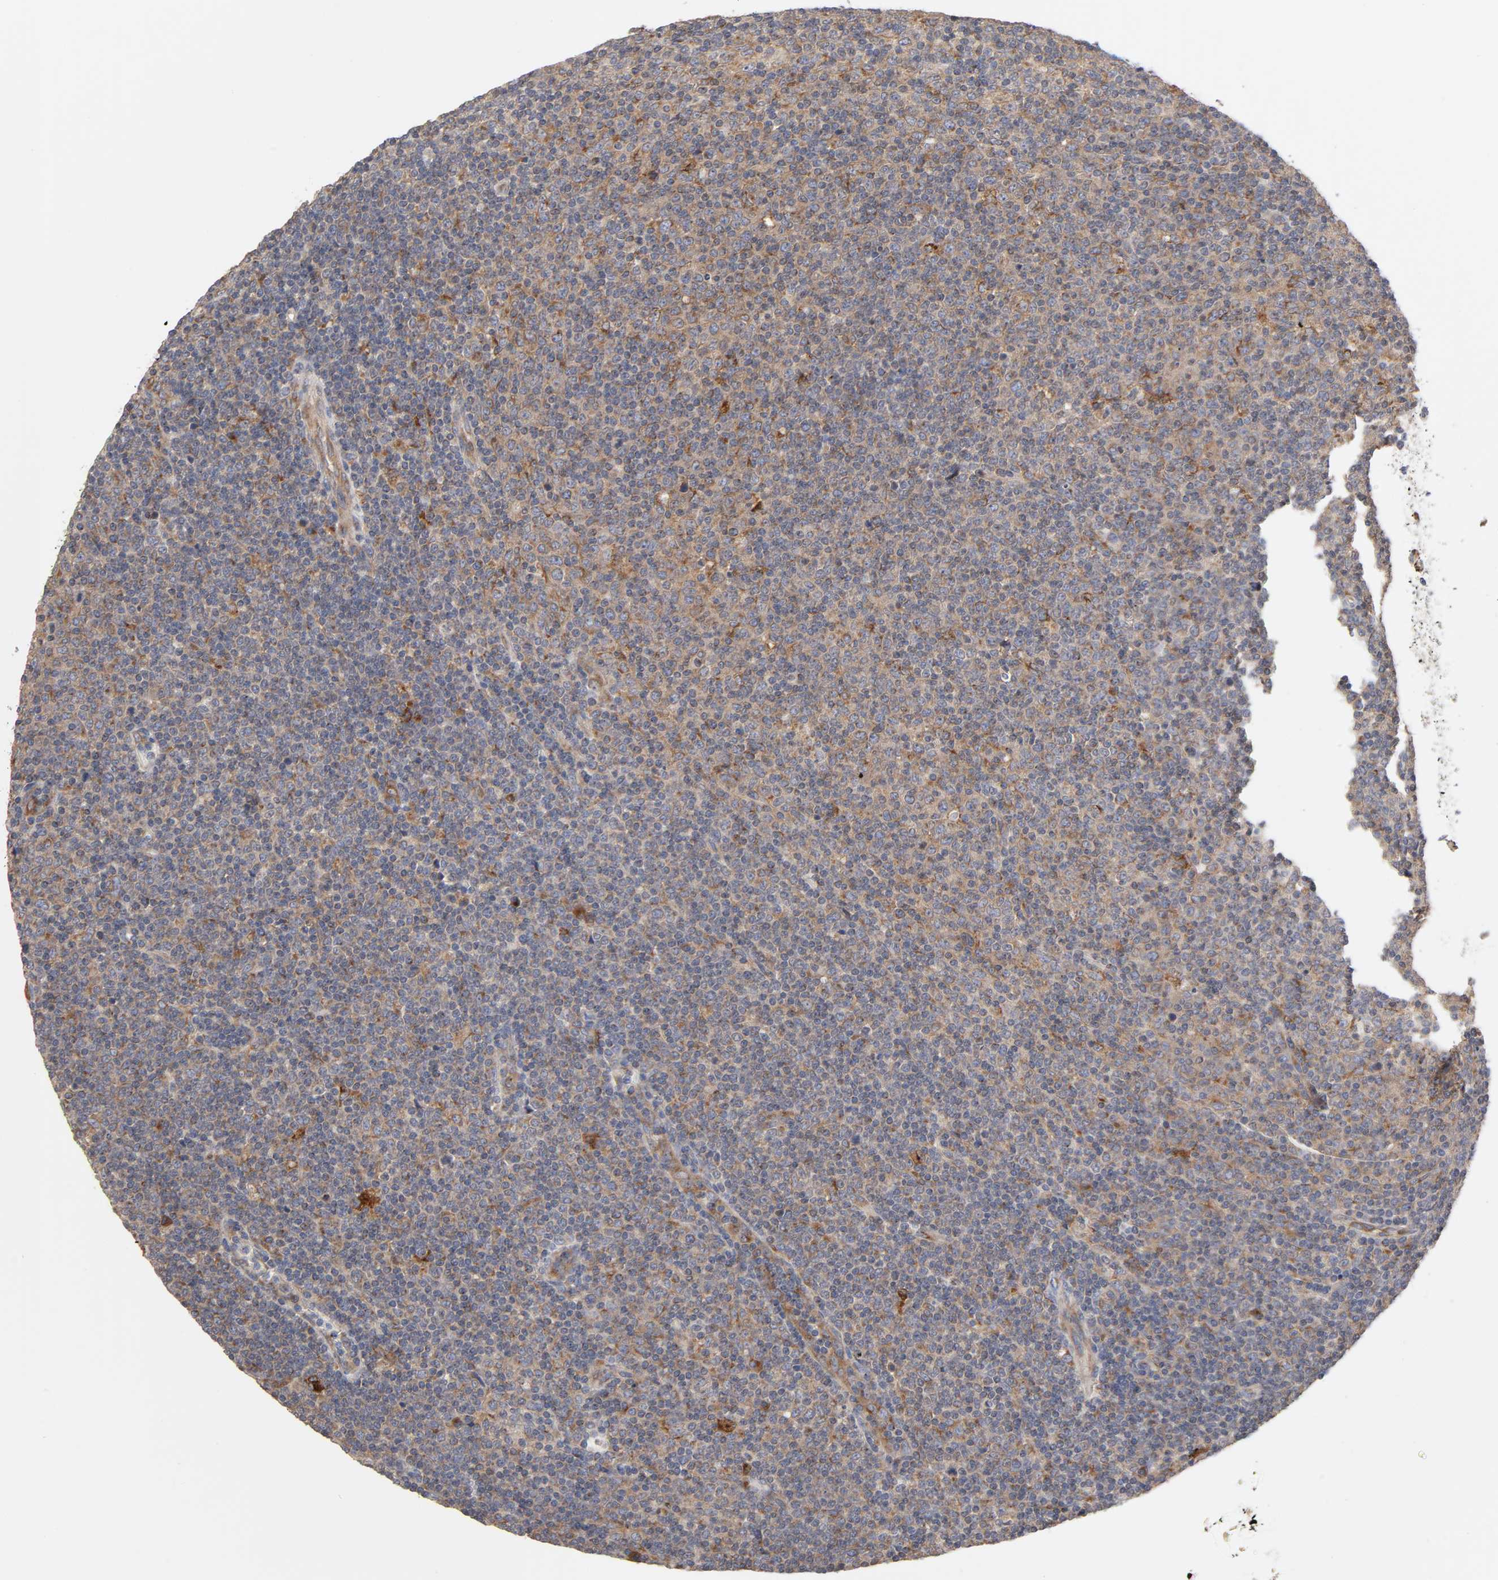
{"staining": {"intensity": "weak", "quantity": ">75%", "location": "cytoplasmic/membranous"}, "tissue": "lymphoma", "cell_type": "Tumor cells", "image_type": "cancer", "snomed": [{"axis": "morphology", "description": "Malignant lymphoma, non-Hodgkin's type, Low grade"}, {"axis": "topography", "description": "Lymph node"}], "caption": "Protein expression analysis of lymphoma reveals weak cytoplasmic/membranous expression in about >75% of tumor cells. The staining was performed using DAB (3,3'-diaminobenzidine), with brown indicating positive protein expression. Nuclei are stained blue with hematoxylin.", "gene": "GNPTG", "patient": {"sex": "male", "age": 70}}